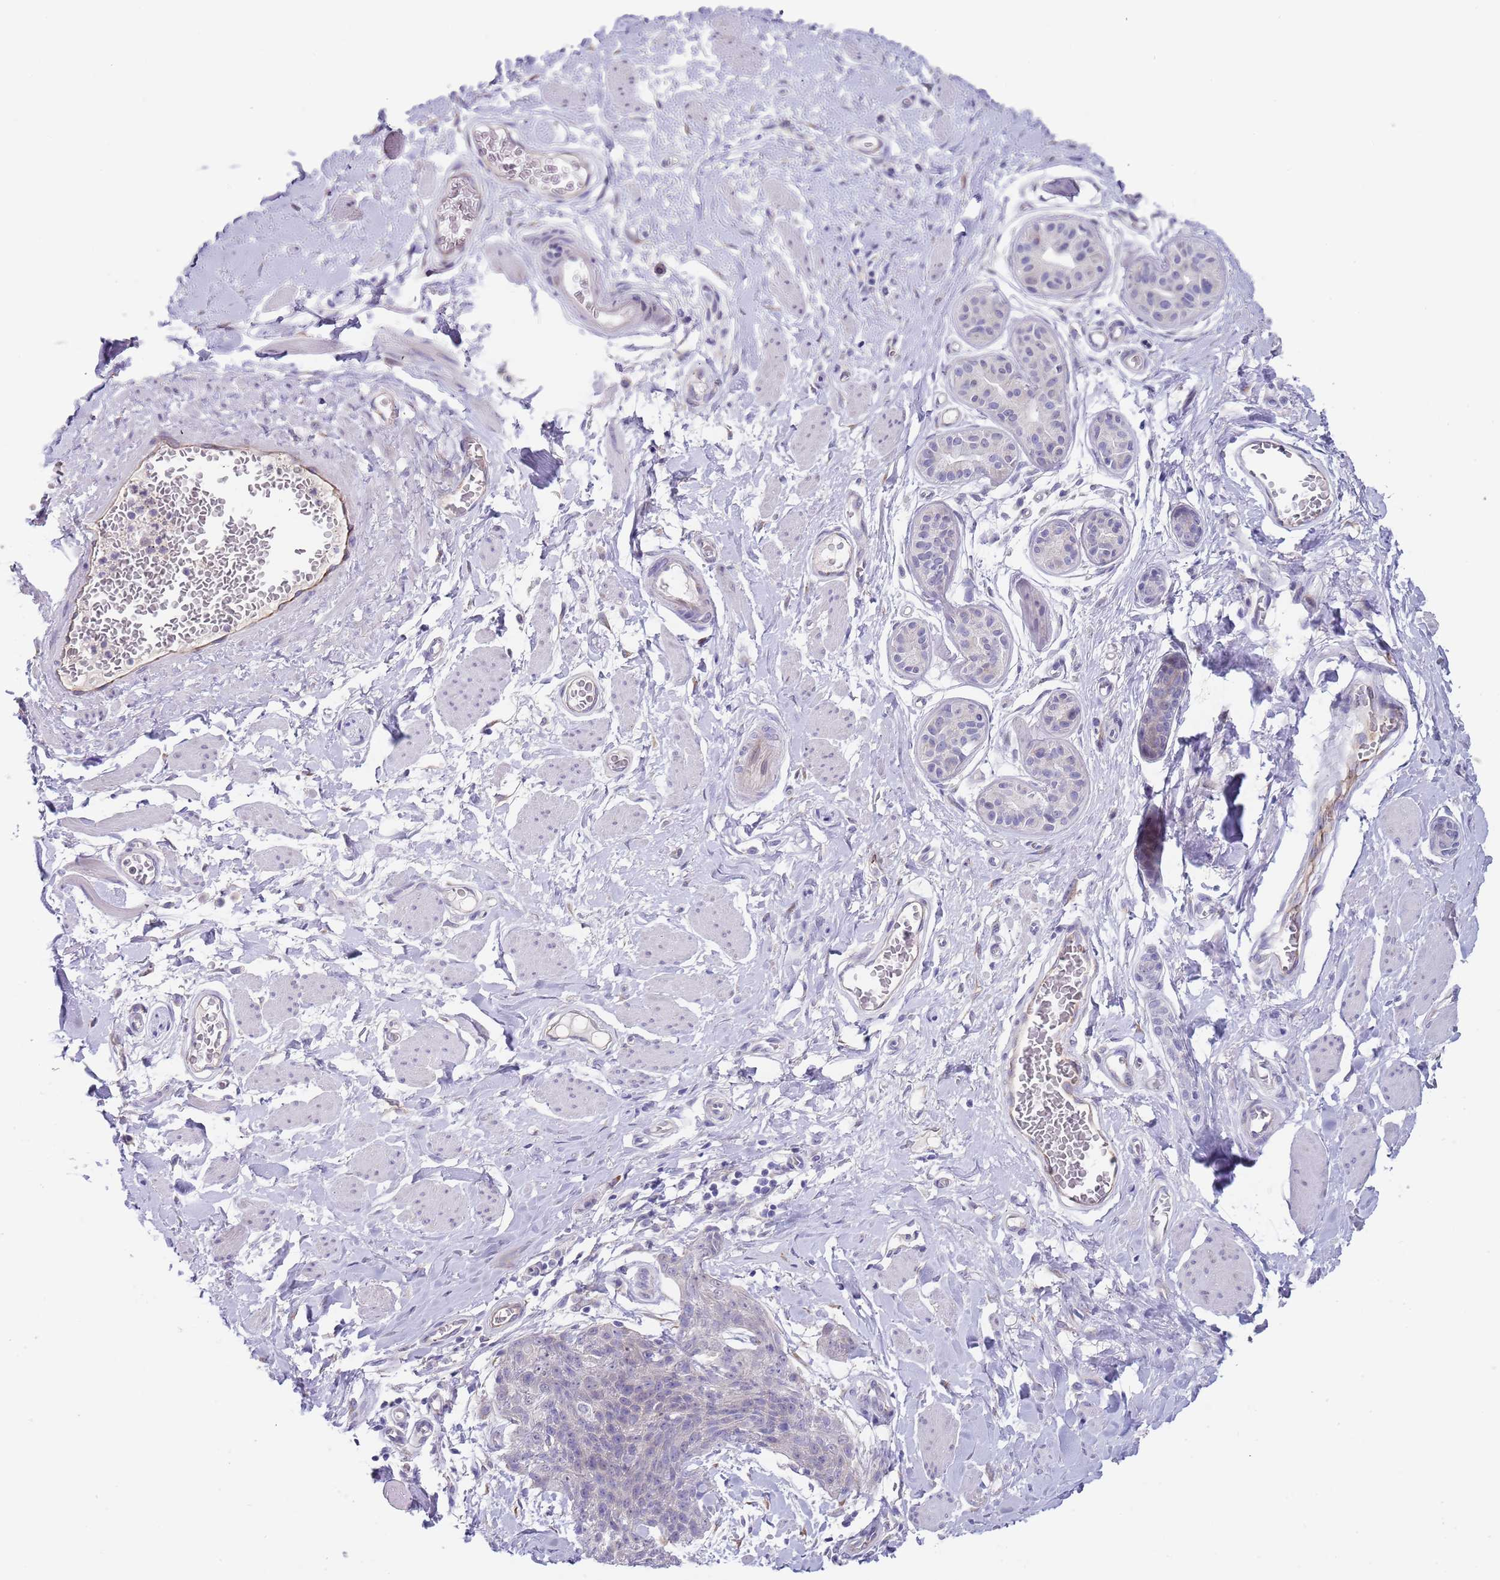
{"staining": {"intensity": "negative", "quantity": "none", "location": "none"}, "tissue": "skin cancer", "cell_type": "Tumor cells", "image_type": "cancer", "snomed": [{"axis": "morphology", "description": "Squamous cell carcinoma, NOS"}, {"axis": "topography", "description": "Skin"}, {"axis": "topography", "description": "Vulva"}], "caption": "Immunohistochemistry (IHC) photomicrograph of human skin cancer (squamous cell carcinoma) stained for a protein (brown), which displays no expression in tumor cells.", "gene": "TNRC6C", "patient": {"sex": "female", "age": 85}}